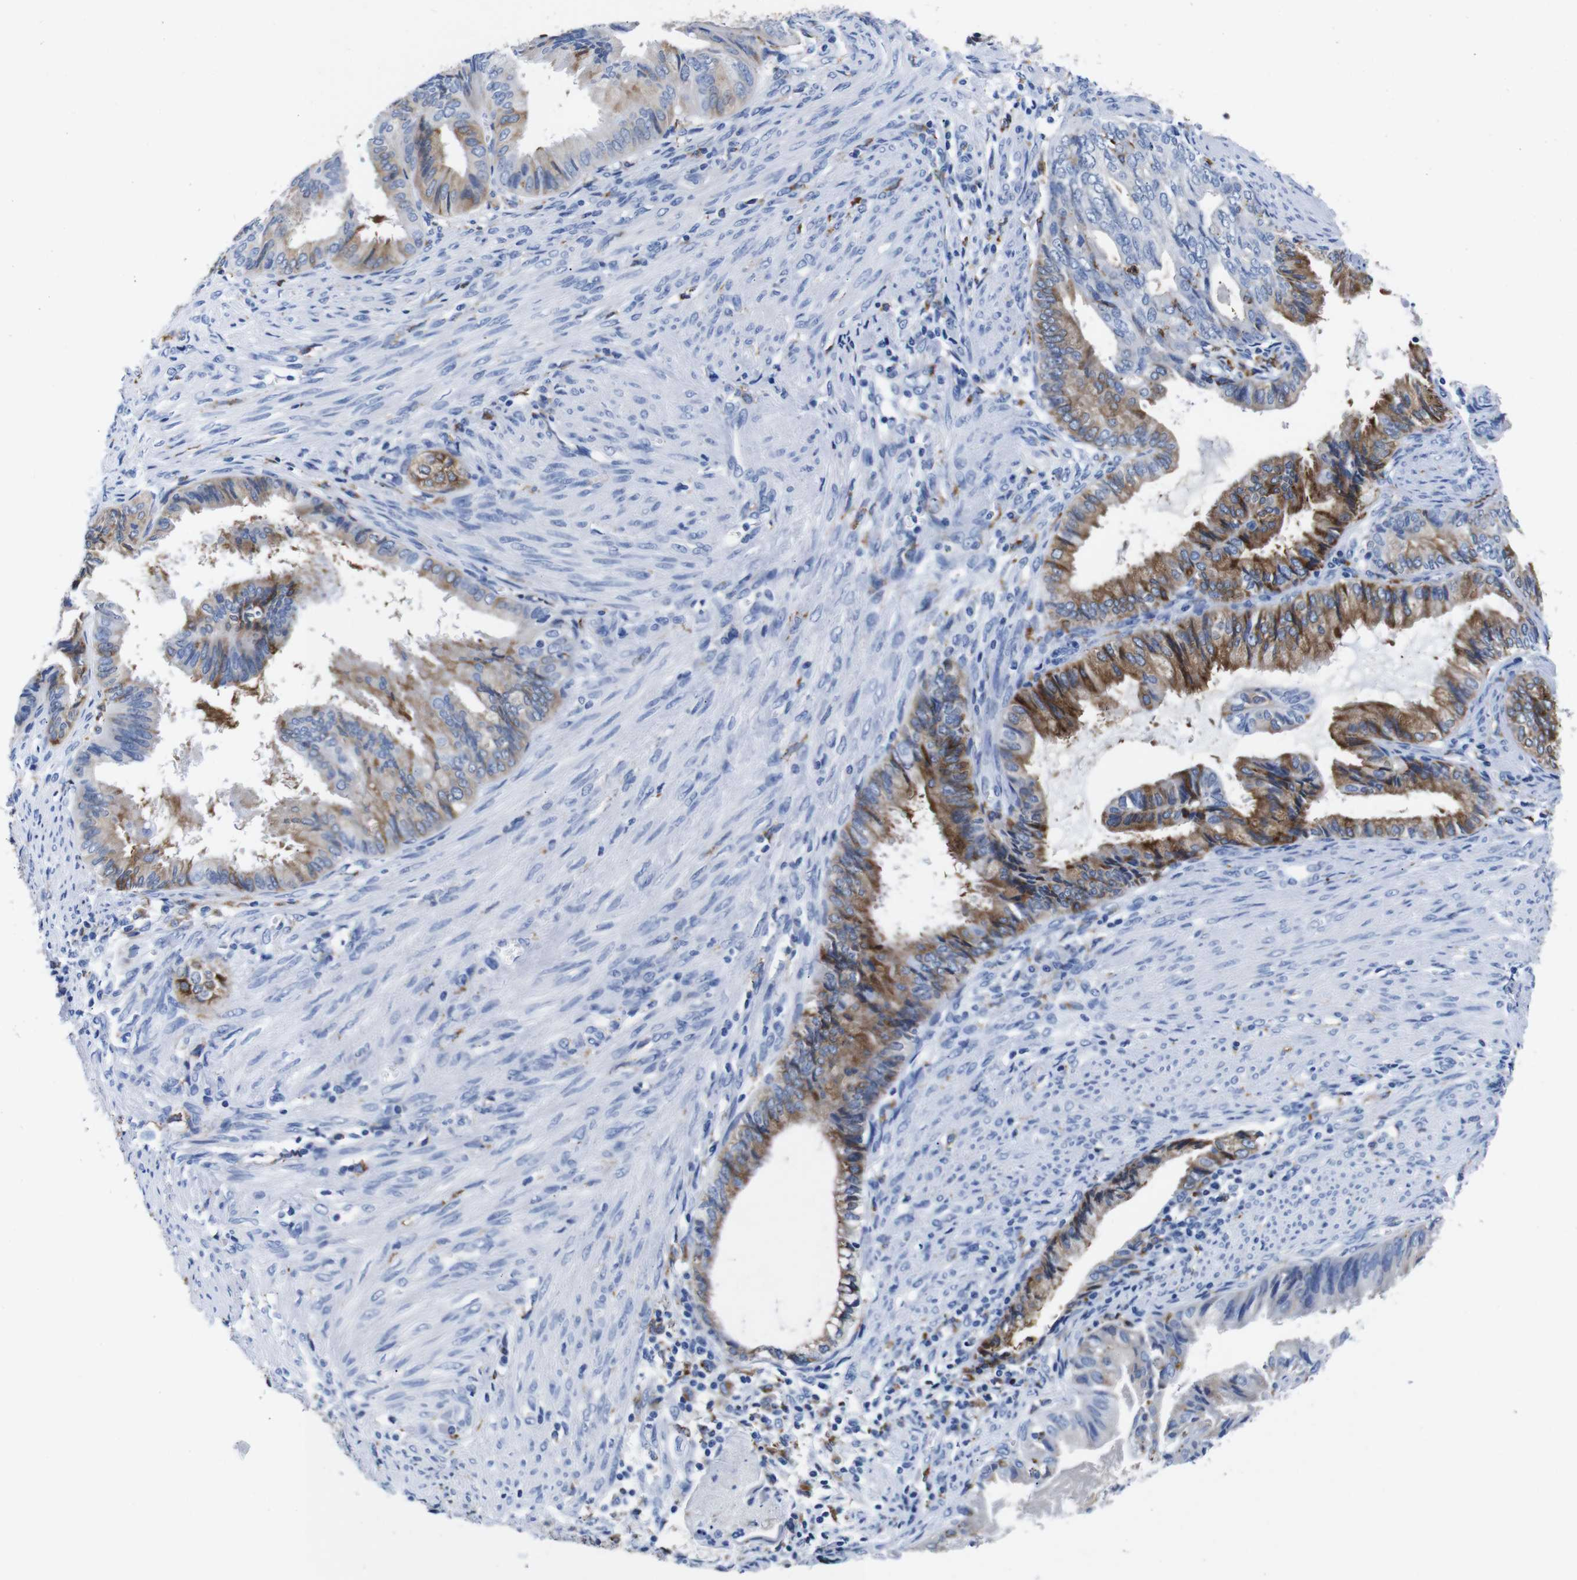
{"staining": {"intensity": "moderate", "quantity": "25%-75%", "location": "cytoplasmic/membranous"}, "tissue": "endometrial cancer", "cell_type": "Tumor cells", "image_type": "cancer", "snomed": [{"axis": "morphology", "description": "Adenocarcinoma, NOS"}, {"axis": "topography", "description": "Endometrium"}], "caption": "Immunohistochemical staining of endometrial cancer (adenocarcinoma) reveals moderate cytoplasmic/membranous protein staining in about 25%-75% of tumor cells. The staining was performed using DAB to visualize the protein expression in brown, while the nuclei were stained in blue with hematoxylin (Magnification: 20x).", "gene": "HLA-DMB", "patient": {"sex": "female", "age": 86}}